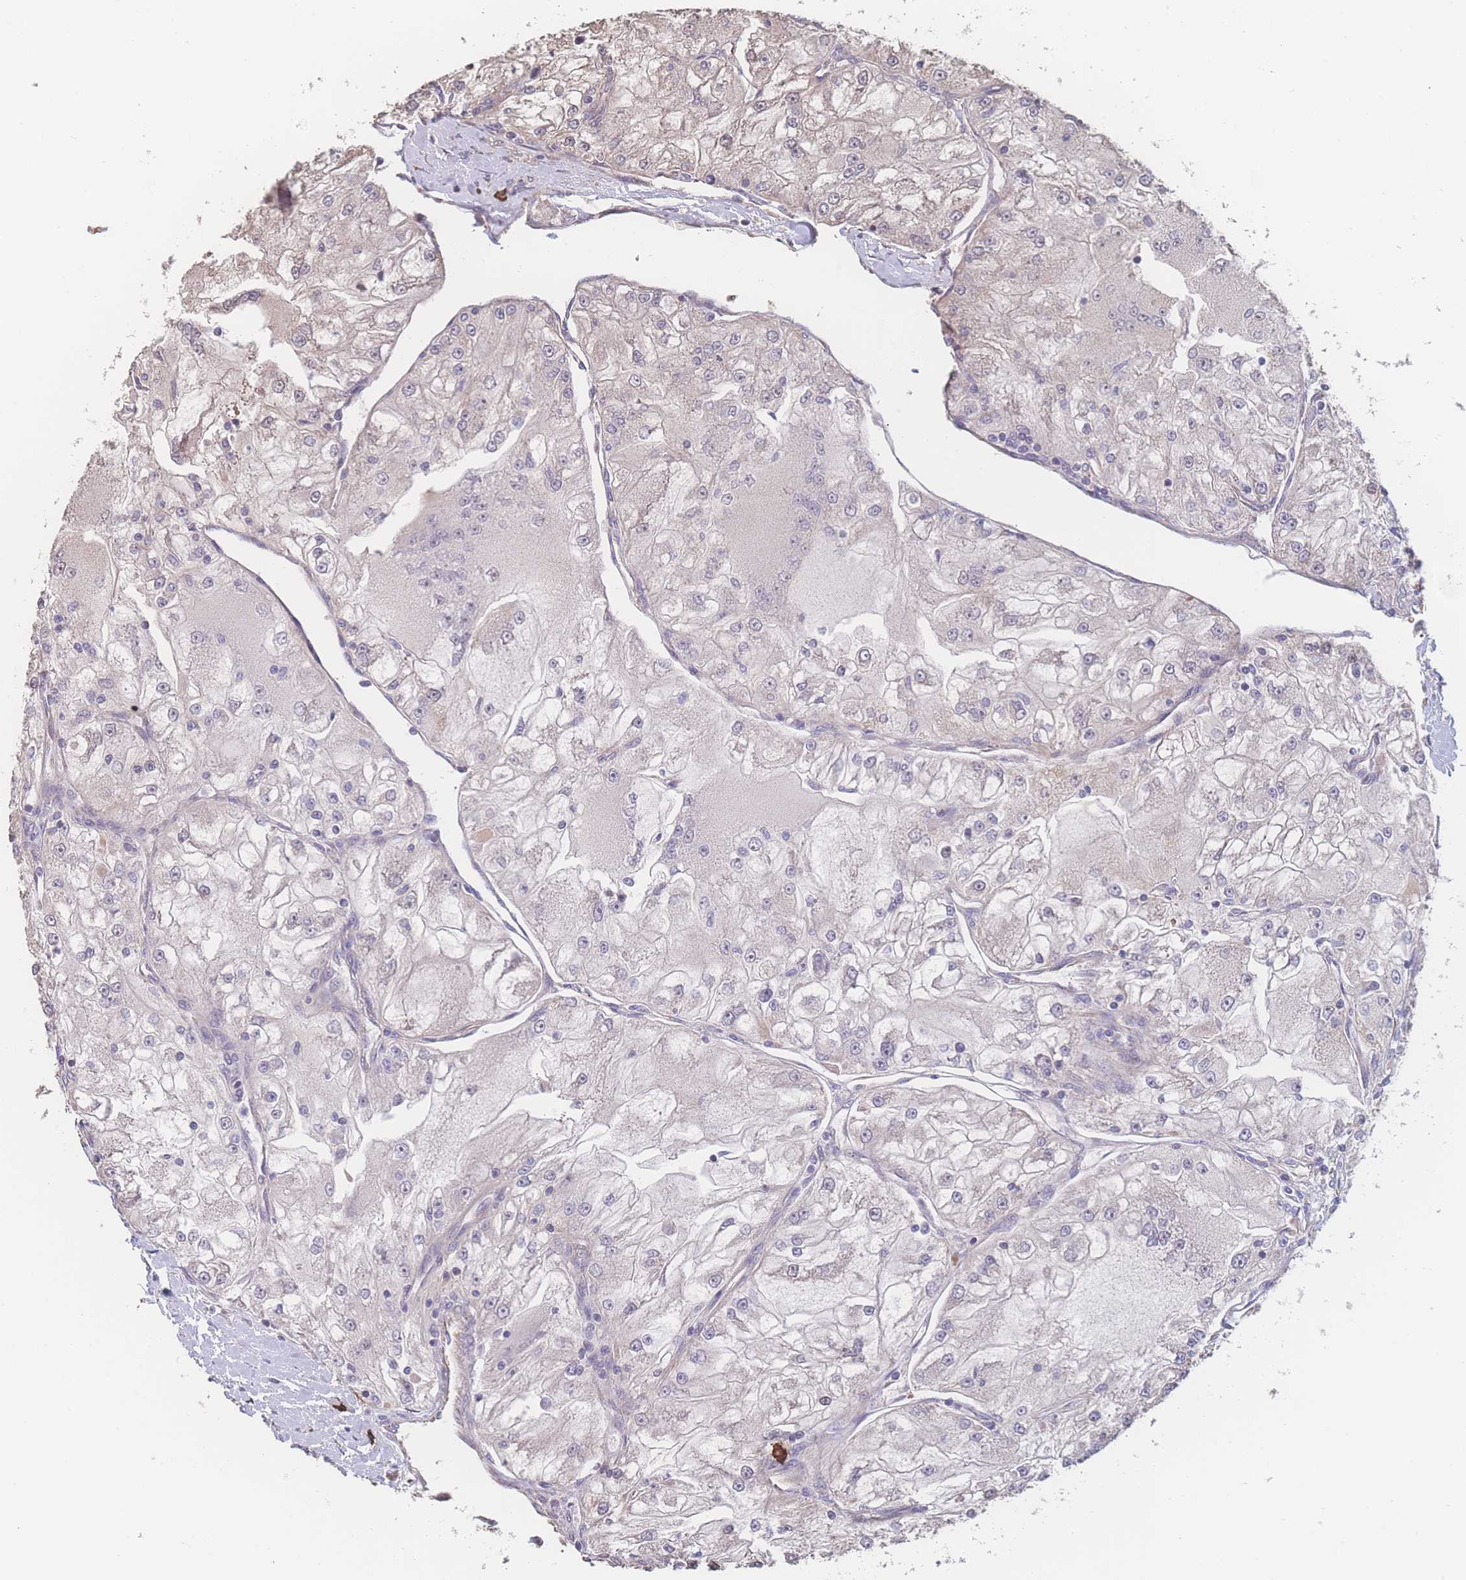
{"staining": {"intensity": "negative", "quantity": "none", "location": "none"}, "tissue": "renal cancer", "cell_type": "Tumor cells", "image_type": "cancer", "snomed": [{"axis": "morphology", "description": "Adenocarcinoma, NOS"}, {"axis": "topography", "description": "Kidney"}], "caption": "Renal adenocarcinoma stained for a protein using IHC shows no staining tumor cells.", "gene": "SGSM3", "patient": {"sex": "female", "age": 72}}